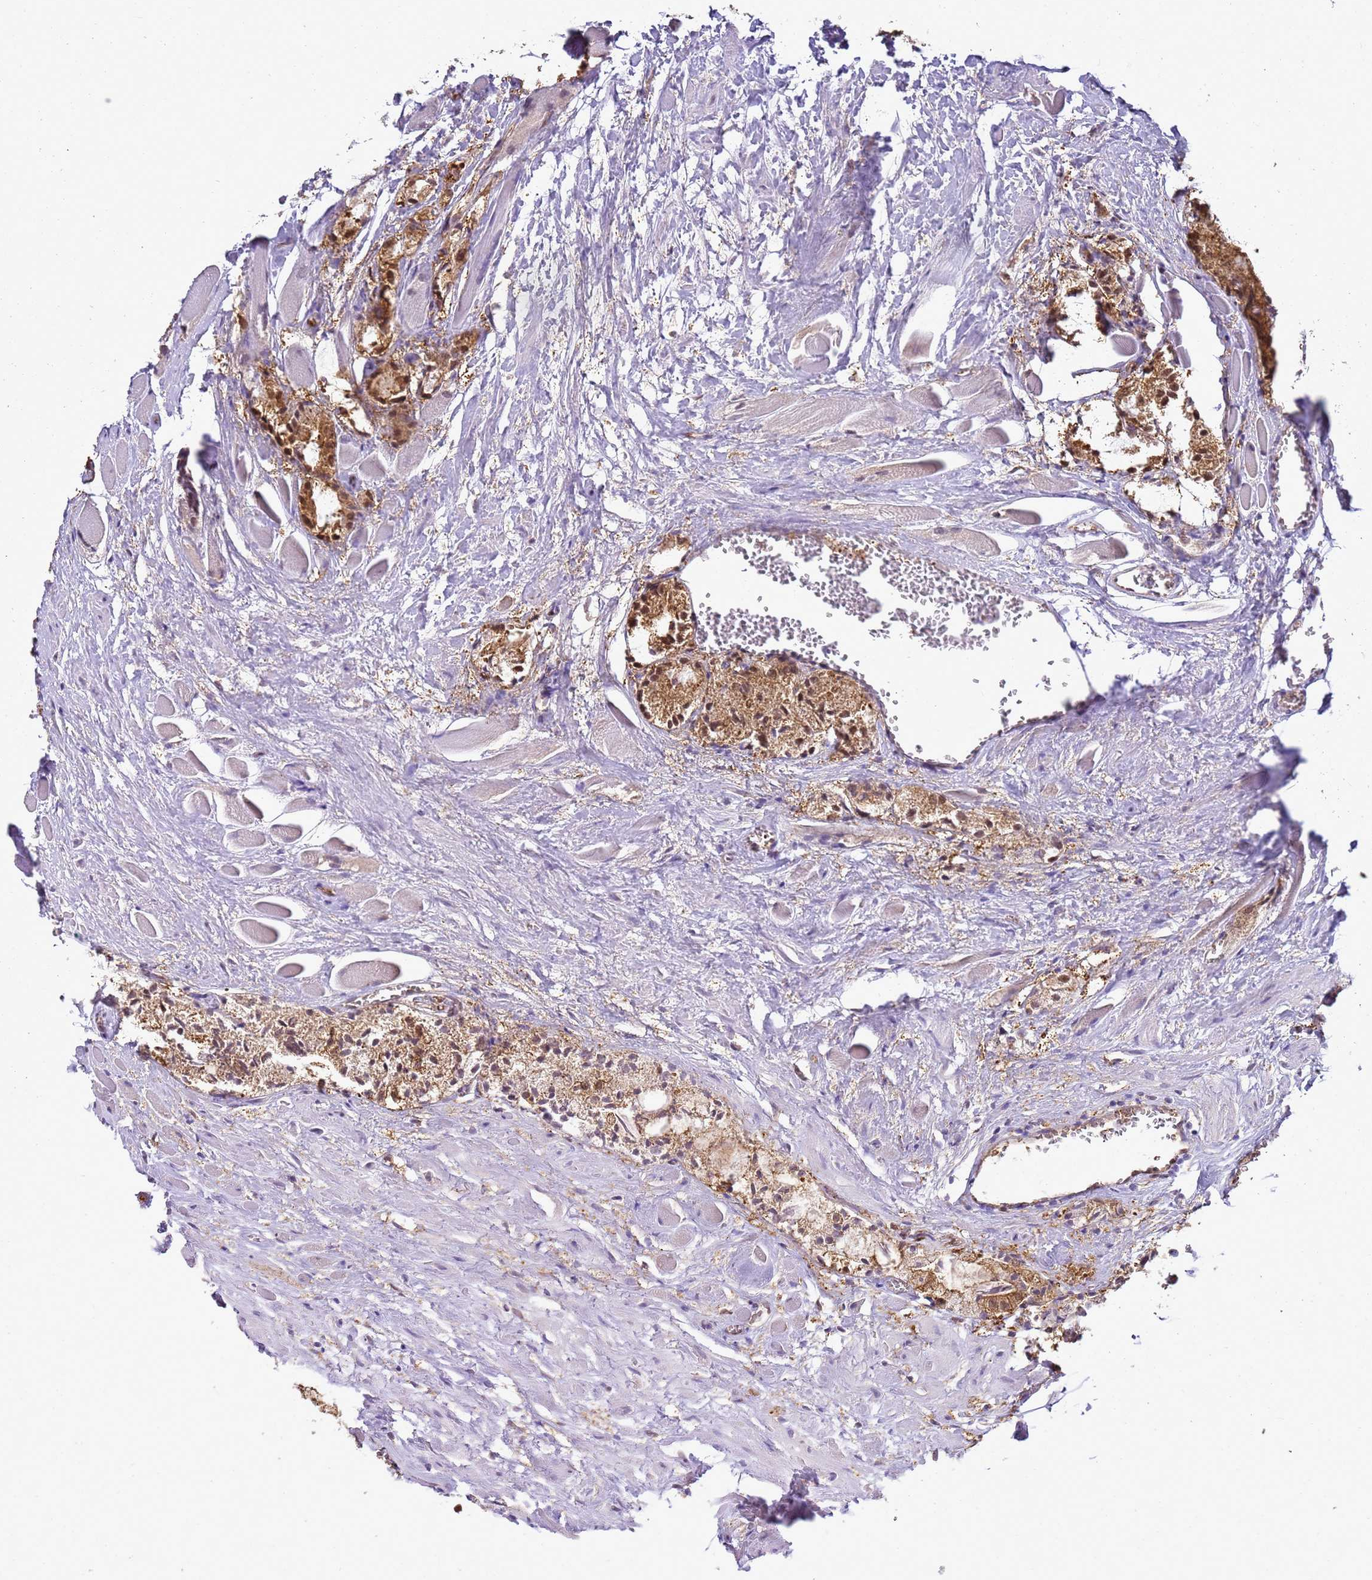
{"staining": {"intensity": "moderate", "quantity": ">75%", "location": "cytoplasmic/membranous,nuclear"}, "tissue": "prostate cancer", "cell_type": "Tumor cells", "image_type": "cancer", "snomed": [{"axis": "morphology", "description": "Adenocarcinoma, Low grade"}, {"axis": "topography", "description": "Prostate"}], "caption": "Prostate cancer (adenocarcinoma (low-grade)) tissue reveals moderate cytoplasmic/membranous and nuclear positivity in approximately >75% of tumor cells, visualized by immunohistochemistry. Immunohistochemistry stains the protein of interest in brown and the nuclei are stained blue.", "gene": "YWHAE", "patient": {"sex": "male", "age": 67}}